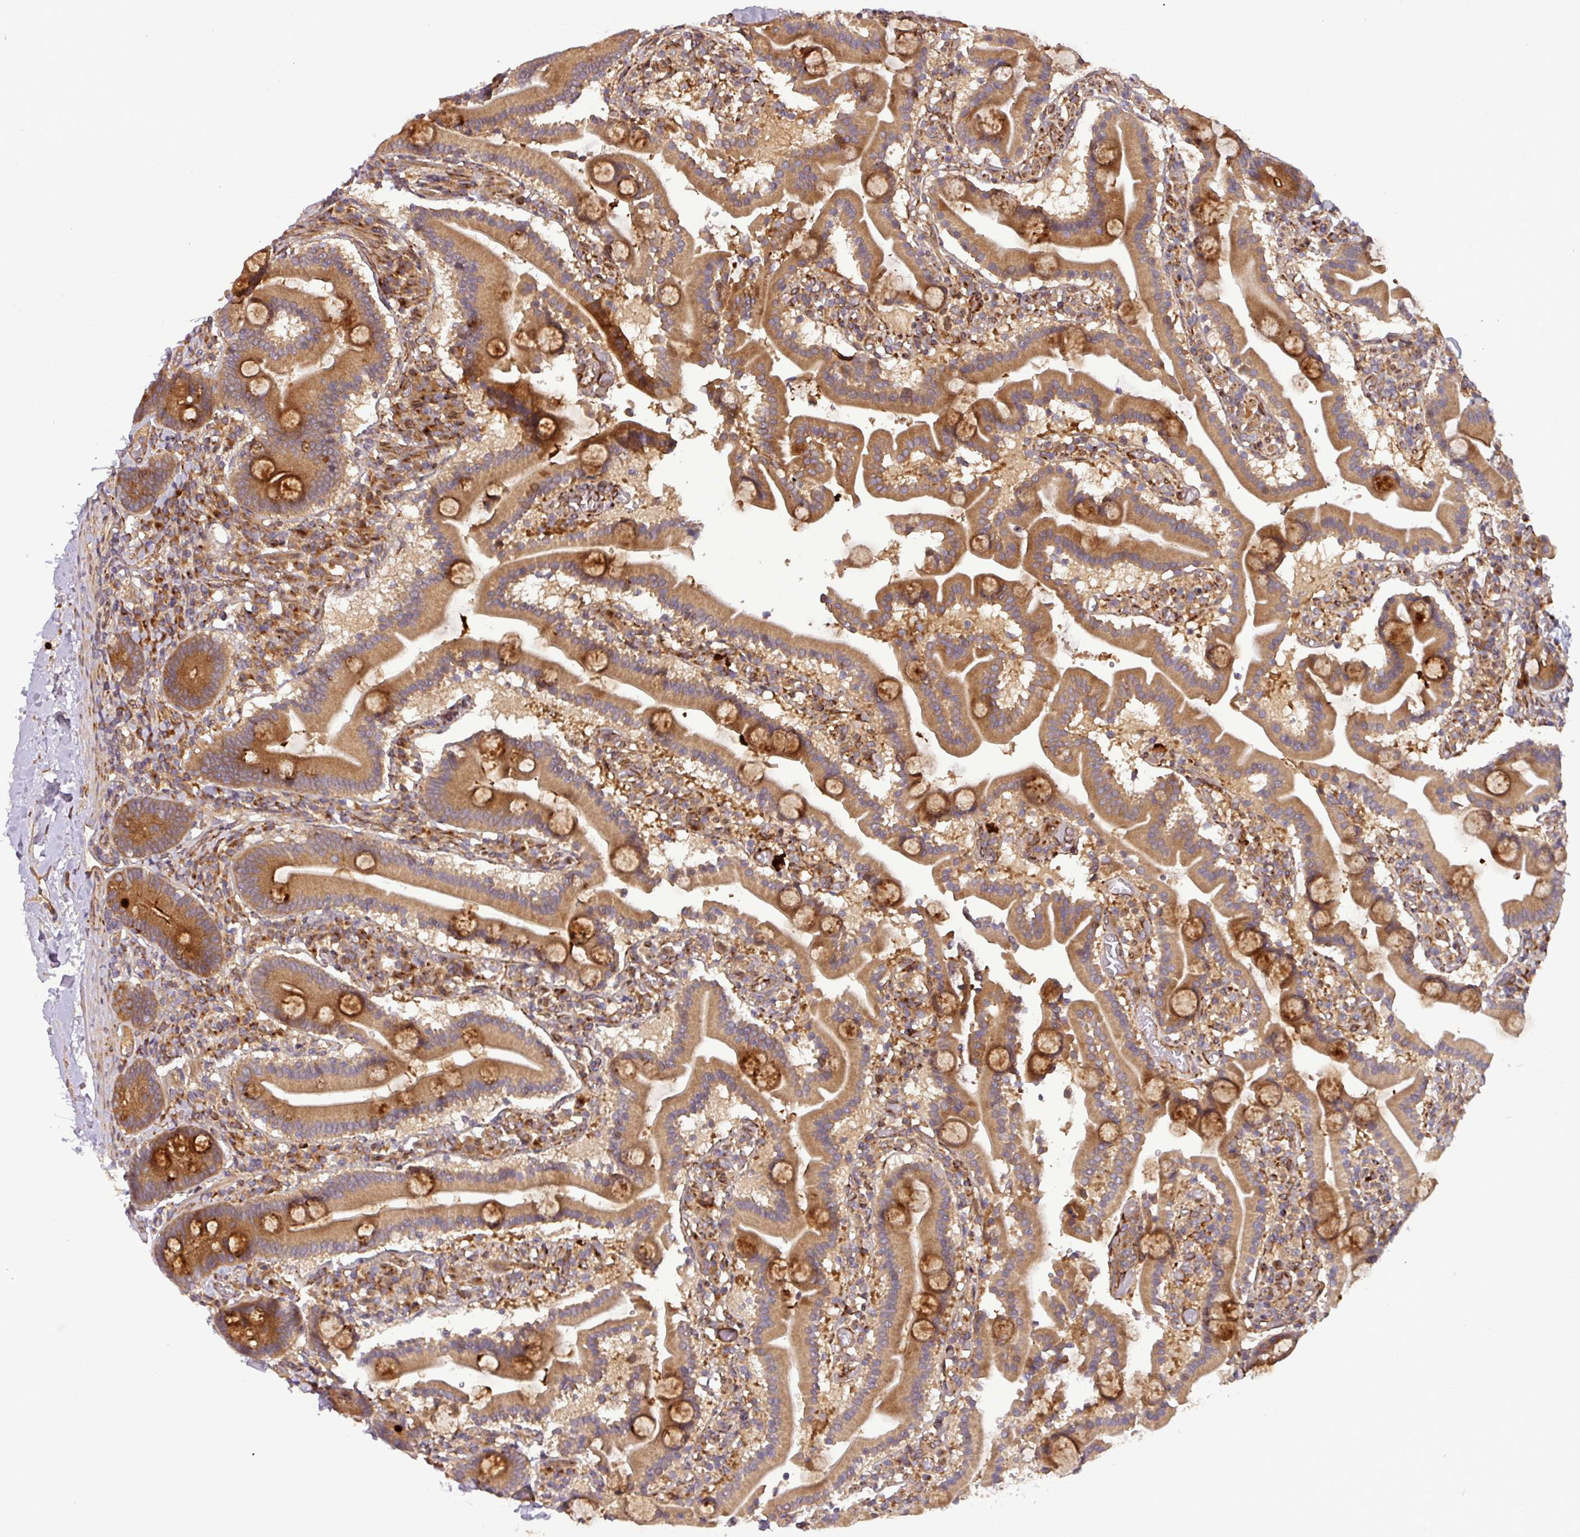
{"staining": {"intensity": "strong", "quantity": ">75%", "location": "cytoplasmic/membranous"}, "tissue": "duodenum", "cell_type": "Glandular cells", "image_type": "normal", "snomed": [{"axis": "morphology", "description": "Normal tissue, NOS"}, {"axis": "topography", "description": "Duodenum"}], "caption": "A histopathology image showing strong cytoplasmic/membranous staining in about >75% of glandular cells in normal duodenum, as visualized by brown immunohistochemical staining.", "gene": "ART1", "patient": {"sex": "male", "age": 55}}